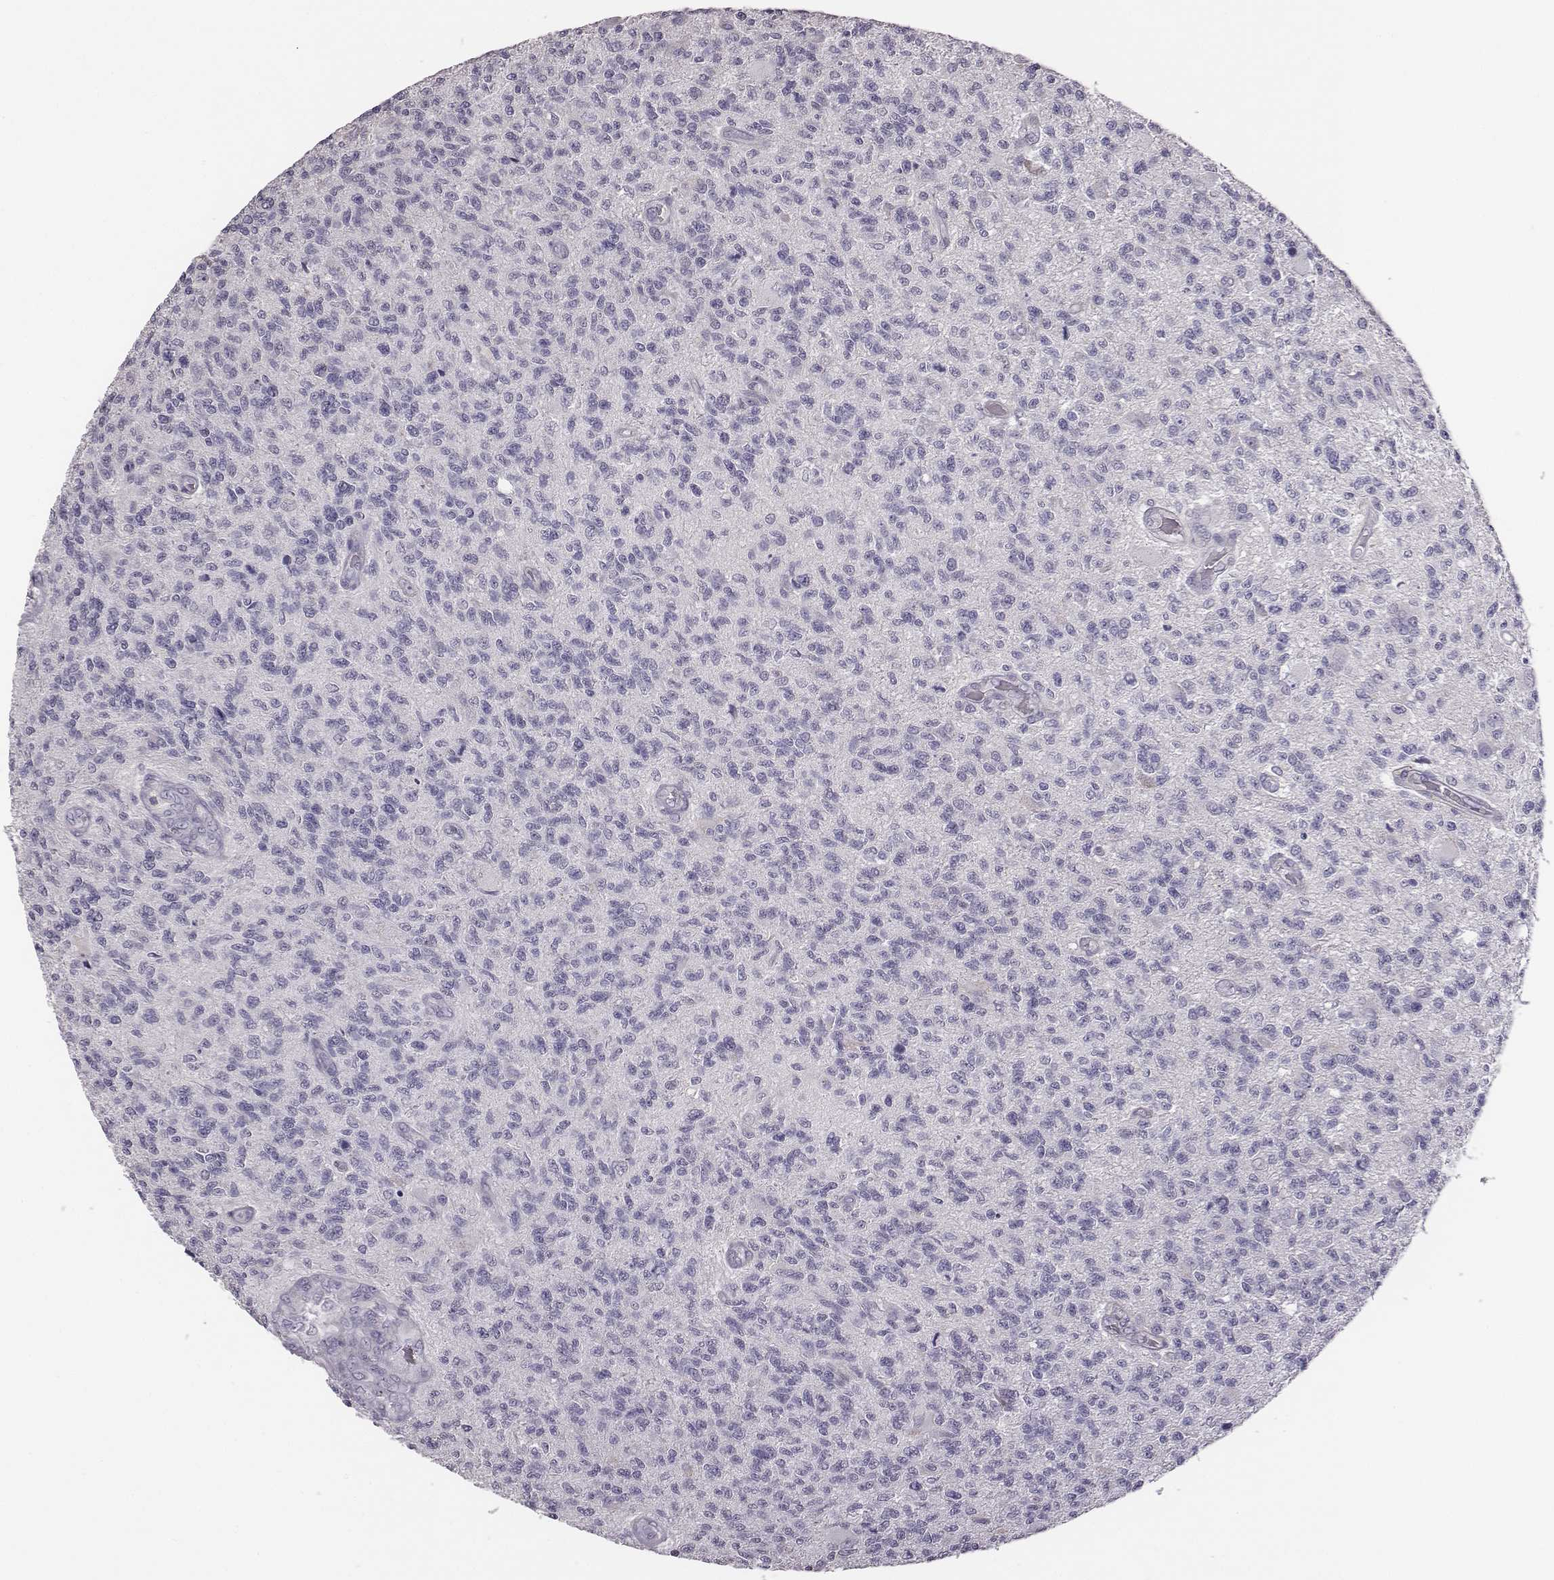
{"staining": {"intensity": "negative", "quantity": "none", "location": "none"}, "tissue": "glioma", "cell_type": "Tumor cells", "image_type": "cancer", "snomed": [{"axis": "morphology", "description": "Glioma, malignant, High grade"}, {"axis": "topography", "description": "Brain"}], "caption": "Immunohistochemistry micrograph of human glioma stained for a protein (brown), which displays no positivity in tumor cells.", "gene": "GUCA1A", "patient": {"sex": "male", "age": 56}}